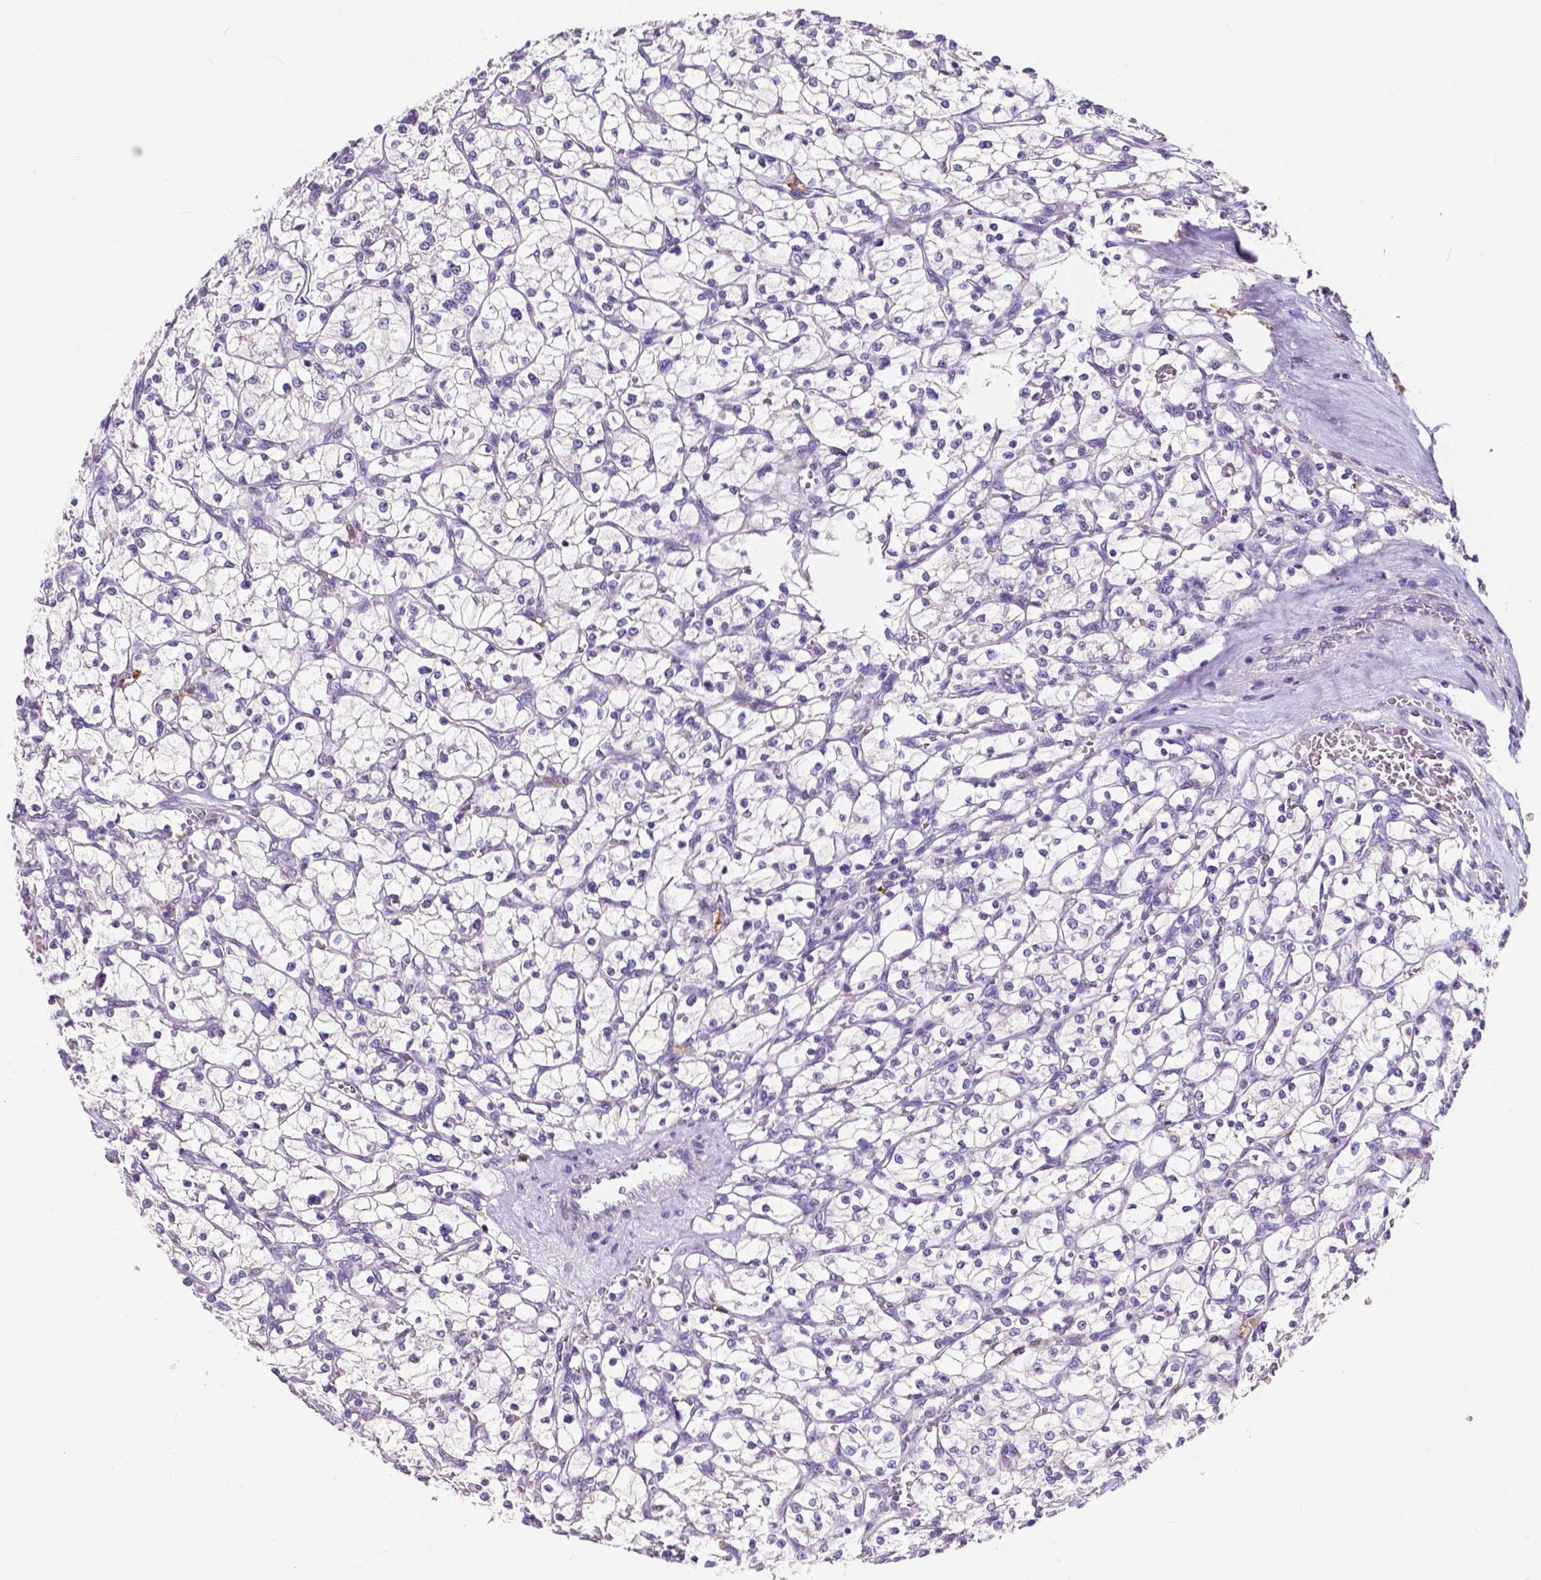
{"staining": {"intensity": "negative", "quantity": "none", "location": "none"}, "tissue": "renal cancer", "cell_type": "Tumor cells", "image_type": "cancer", "snomed": [{"axis": "morphology", "description": "Adenocarcinoma, NOS"}, {"axis": "topography", "description": "Kidney"}], "caption": "An immunohistochemistry (IHC) histopathology image of renal cancer (adenocarcinoma) is shown. There is no staining in tumor cells of renal cancer (adenocarcinoma). (Immunohistochemistry (ihc), brightfield microscopy, high magnification).", "gene": "ACP5", "patient": {"sex": "female", "age": 64}}